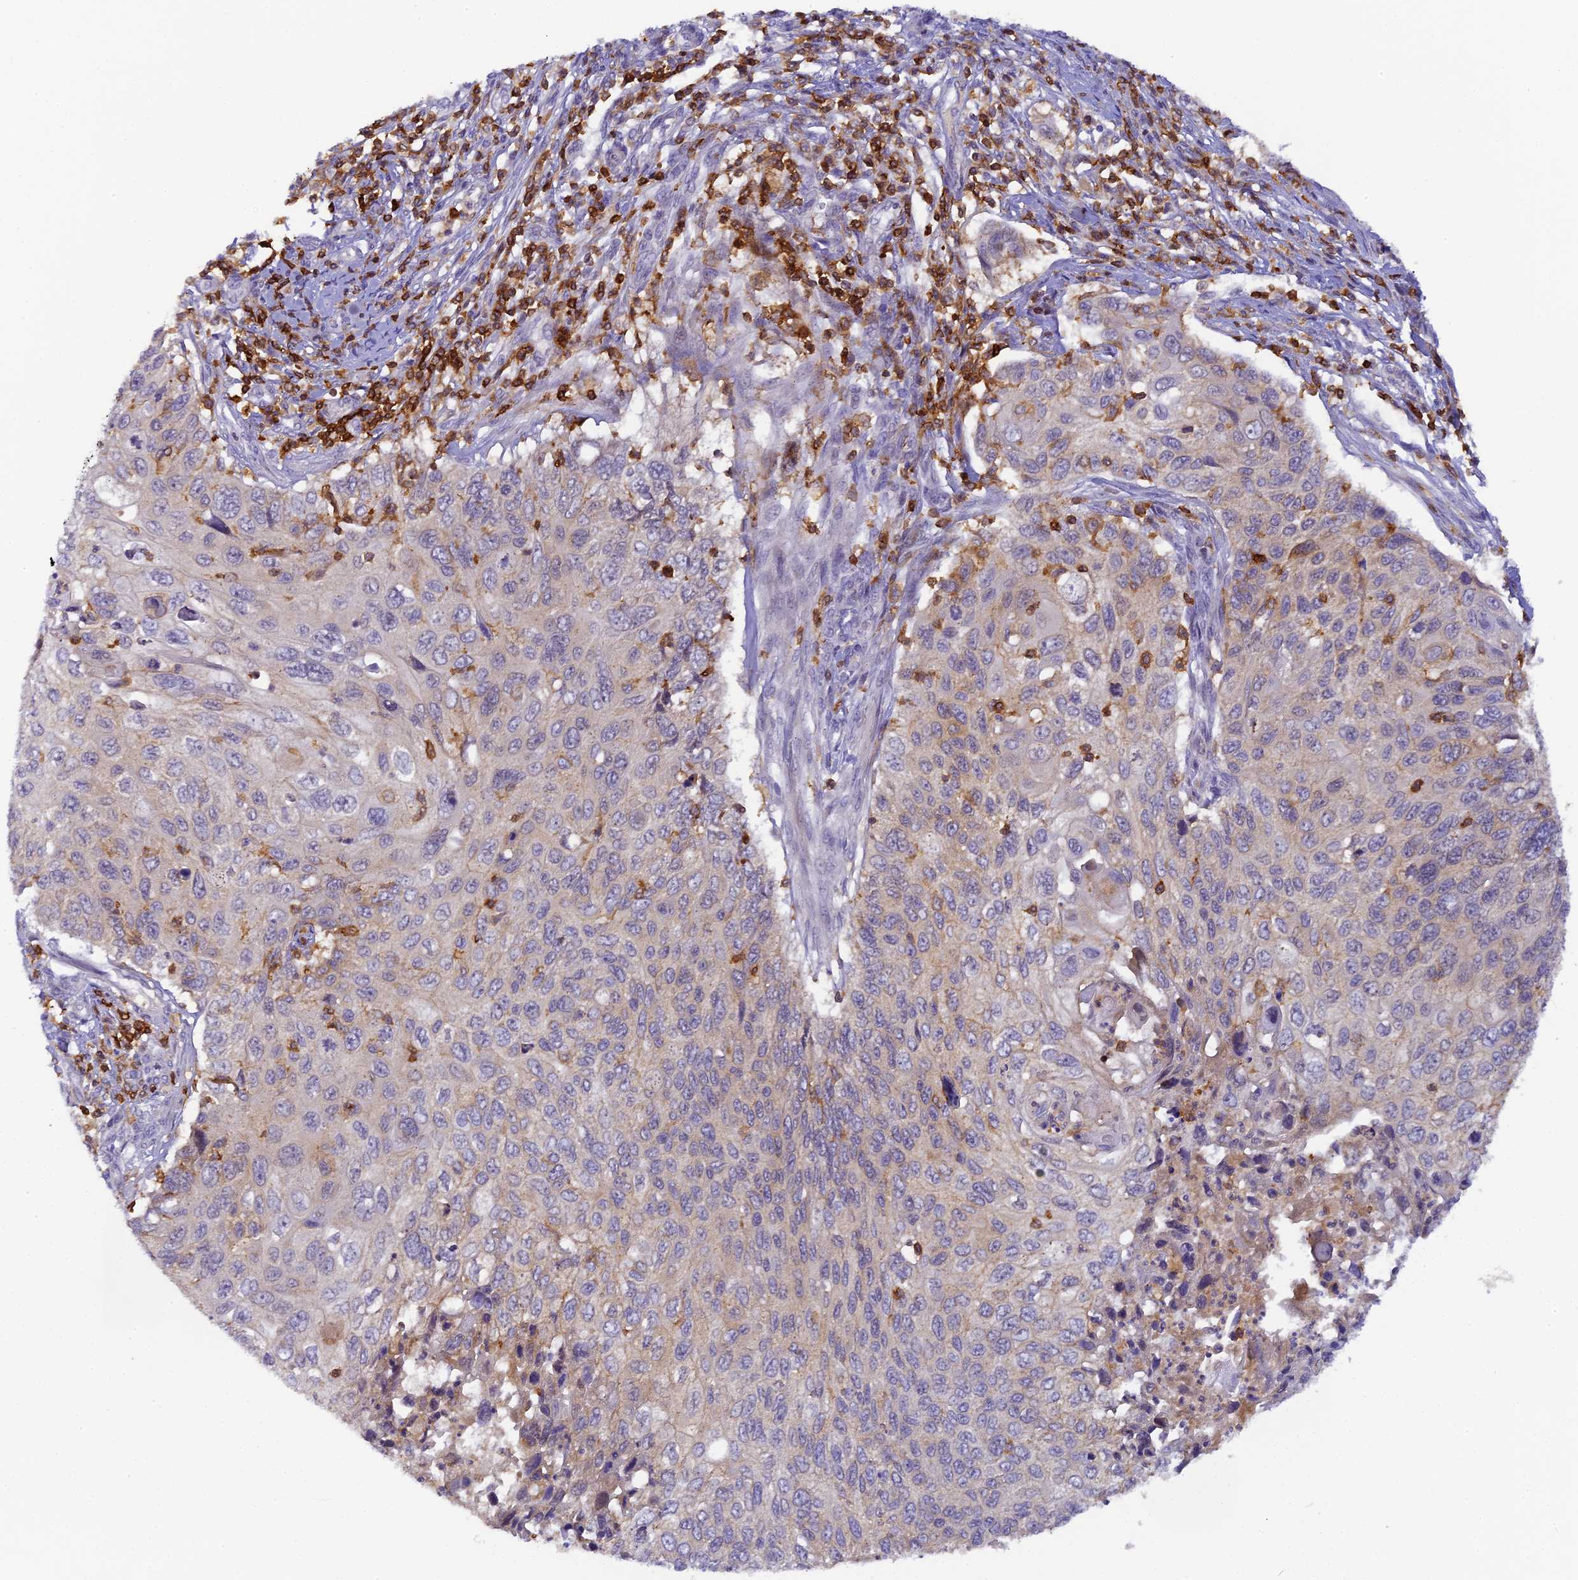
{"staining": {"intensity": "negative", "quantity": "none", "location": "none"}, "tissue": "cervical cancer", "cell_type": "Tumor cells", "image_type": "cancer", "snomed": [{"axis": "morphology", "description": "Squamous cell carcinoma, NOS"}, {"axis": "topography", "description": "Cervix"}], "caption": "This is a image of immunohistochemistry staining of squamous cell carcinoma (cervical), which shows no positivity in tumor cells.", "gene": "FYB1", "patient": {"sex": "female", "age": 70}}